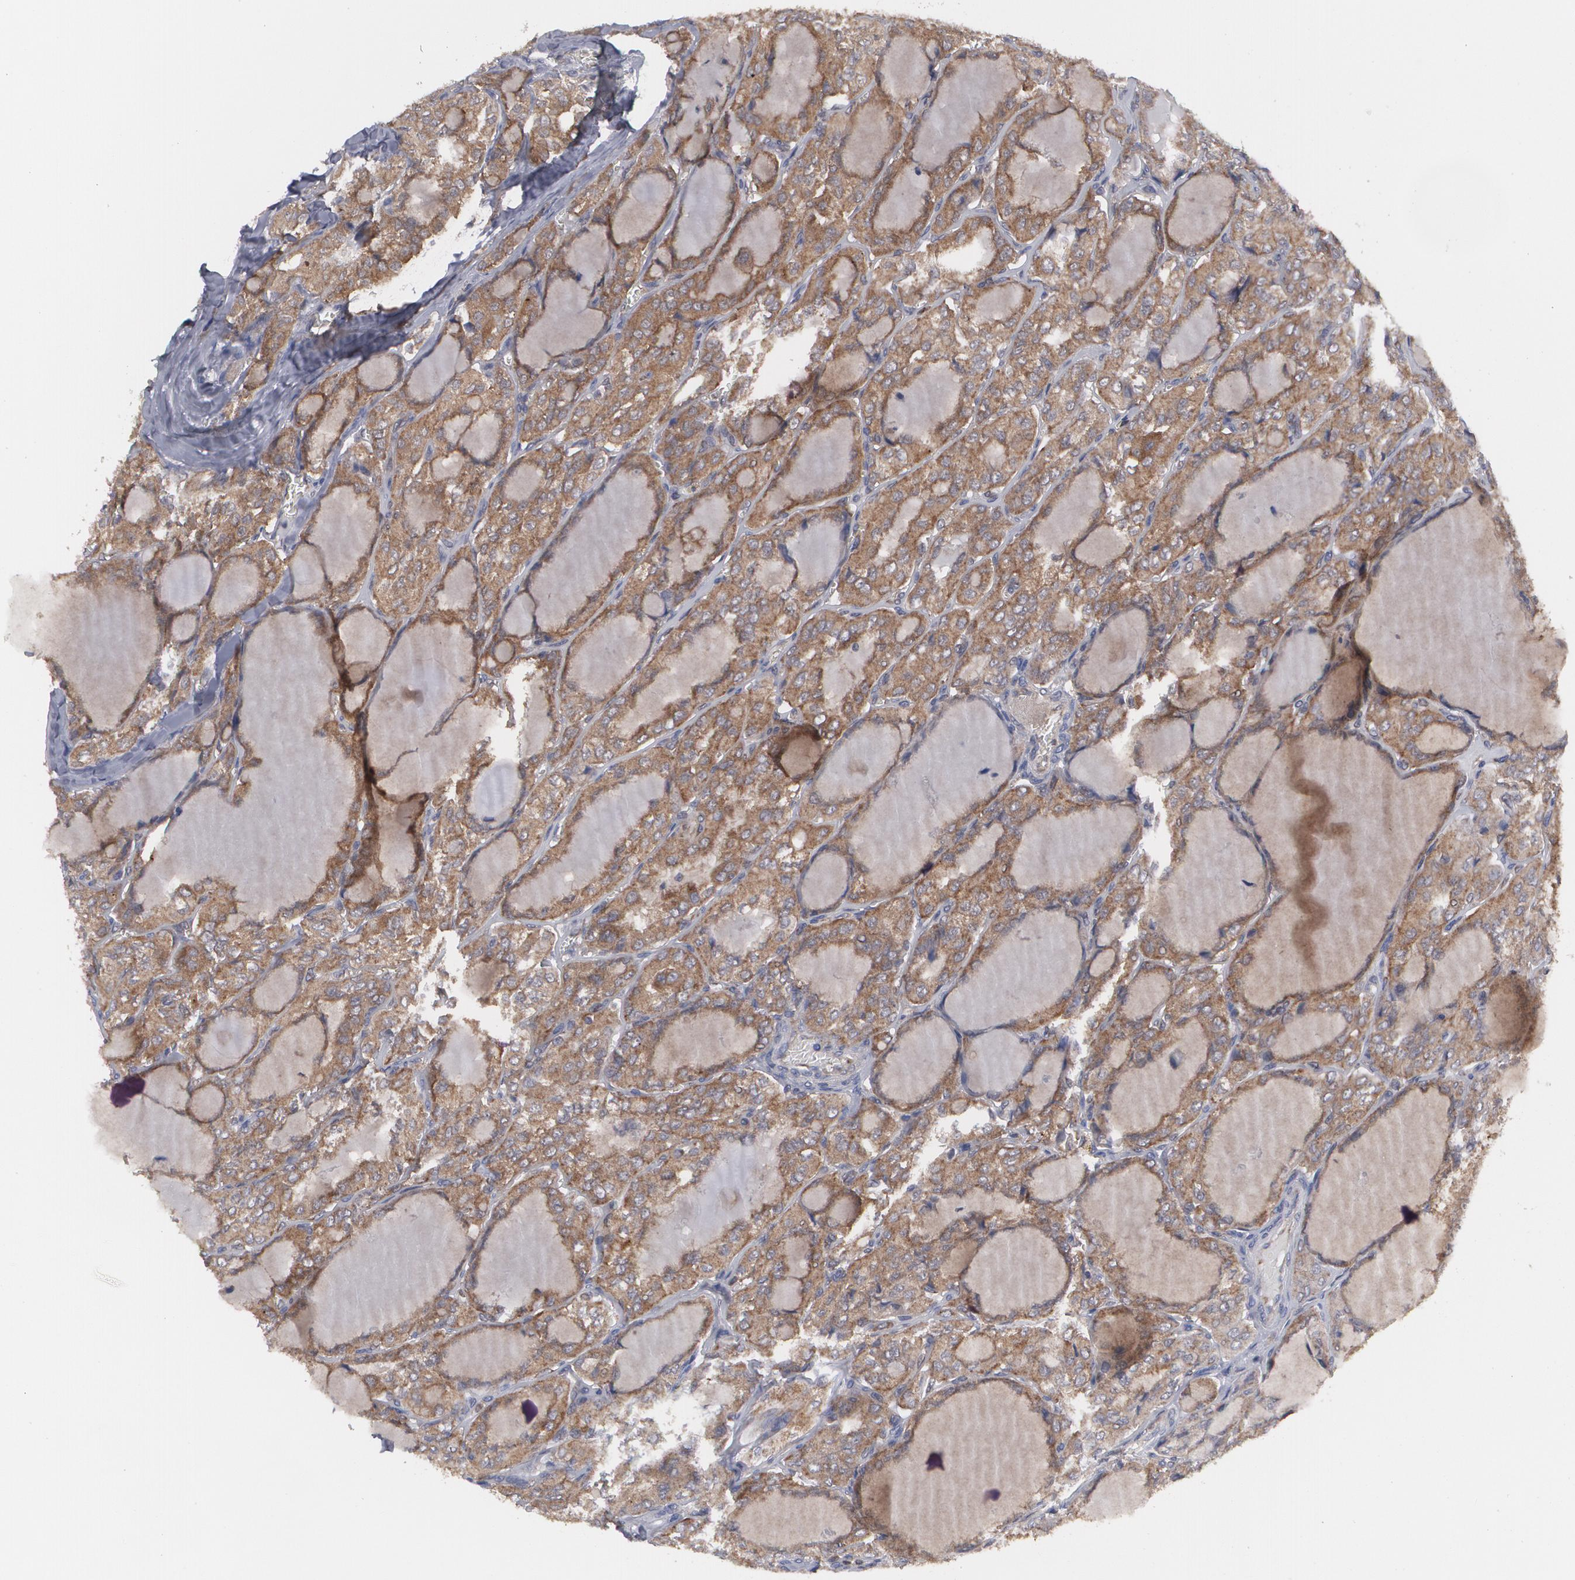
{"staining": {"intensity": "moderate", "quantity": ">75%", "location": "cytoplasmic/membranous"}, "tissue": "thyroid cancer", "cell_type": "Tumor cells", "image_type": "cancer", "snomed": [{"axis": "morphology", "description": "Papillary adenocarcinoma, NOS"}, {"axis": "topography", "description": "Thyroid gland"}], "caption": "An image of thyroid cancer (papillary adenocarcinoma) stained for a protein reveals moderate cytoplasmic/membranous brown staining in tumor cells.", "gene": "BMP6", "patient": {"sex": "male", "age": 20}}